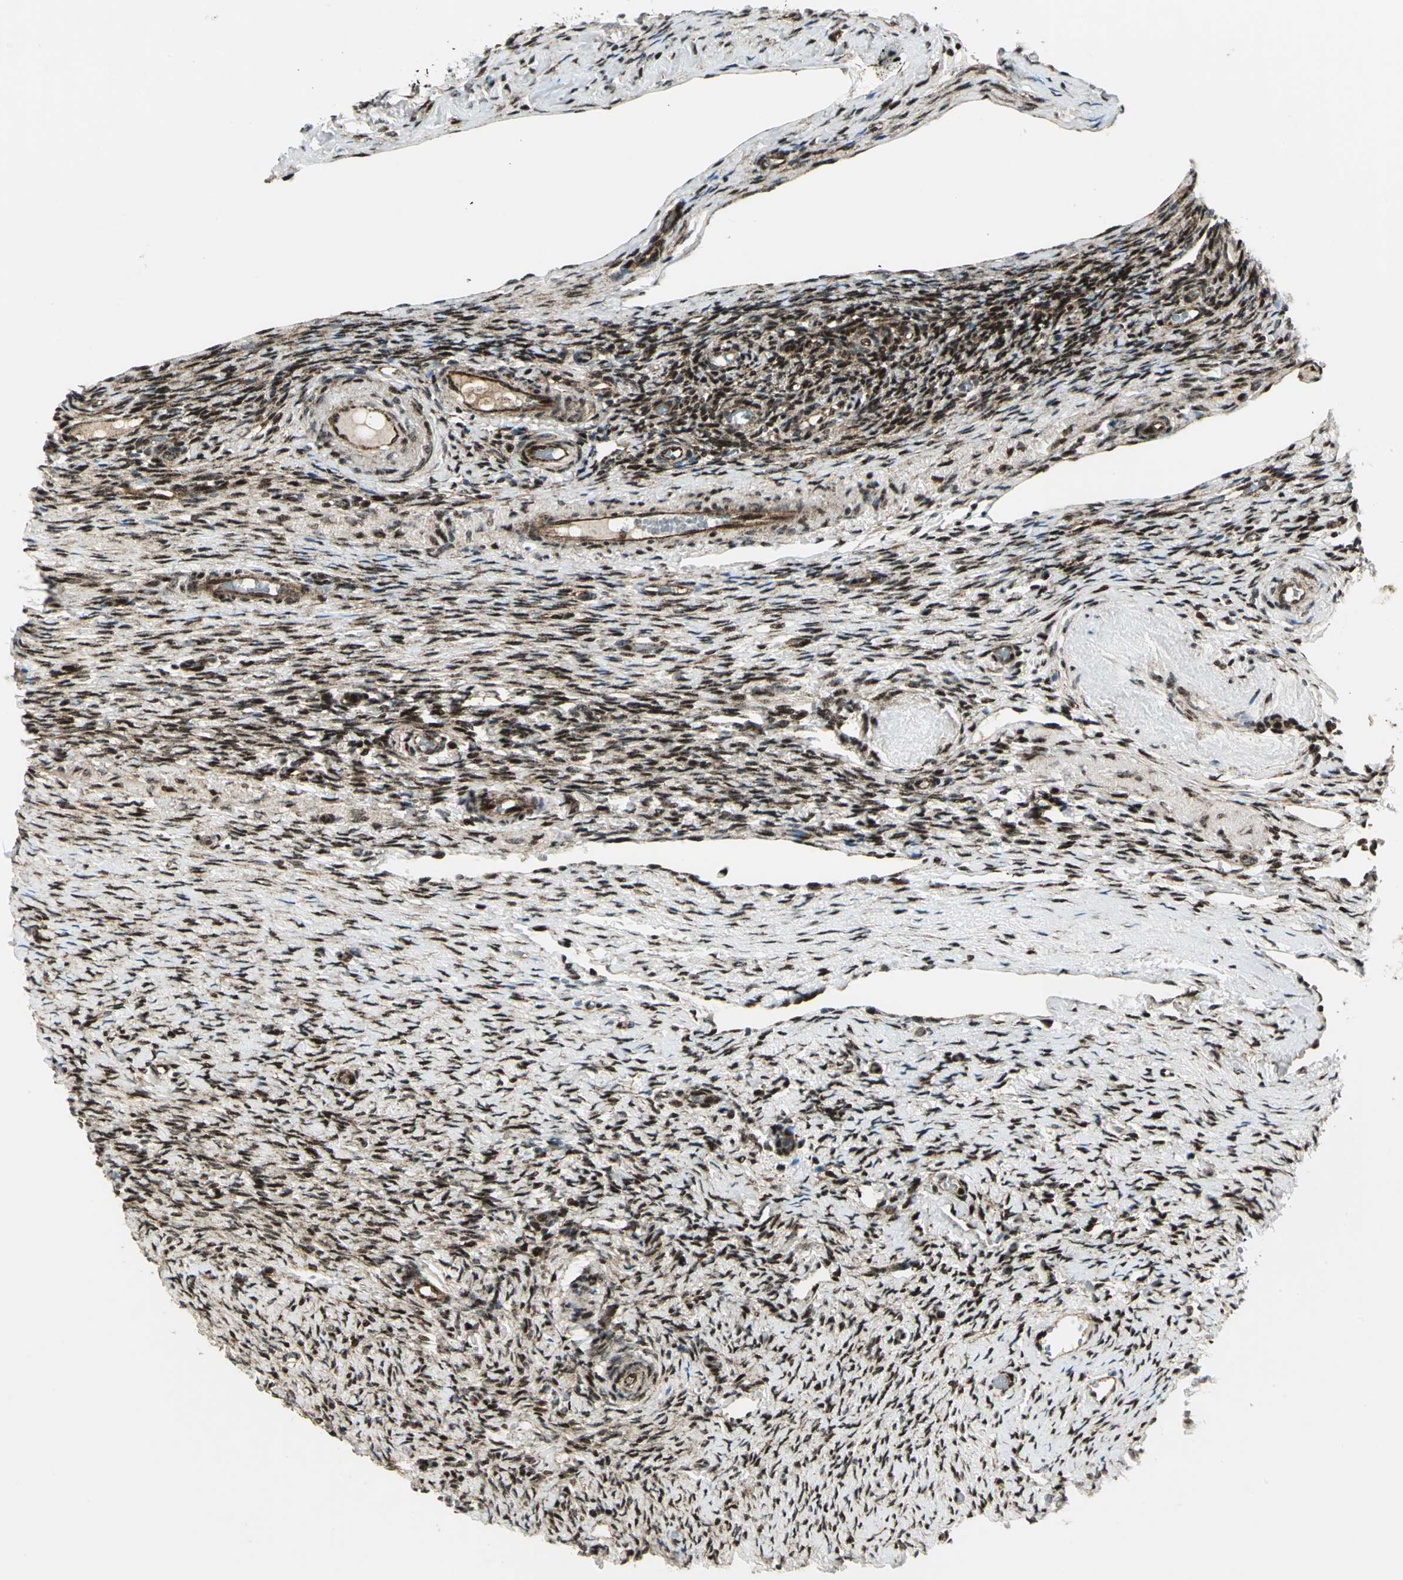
{"staining": {"intensity": "strong", "quantity": ">75%", "location": "cytoplasmic/membranous,nuclear"}, "tissue": "ovary", "cell_type": "Ovarian stroma cells", "image_type": "normal", "snomed": [{"axis": "morphology", "description": "Normal tissue, NOS"}, {"axis": "topography", "description": "Ovary"}], "caption": "The image displays staining of normal ovary, revealing strong cytoplasmic/membranous,nuclear protein staining (brown color) within ovarian stroma cells.", "gene": "COPS5", "patient": {"sex": "female", "age": 60}}